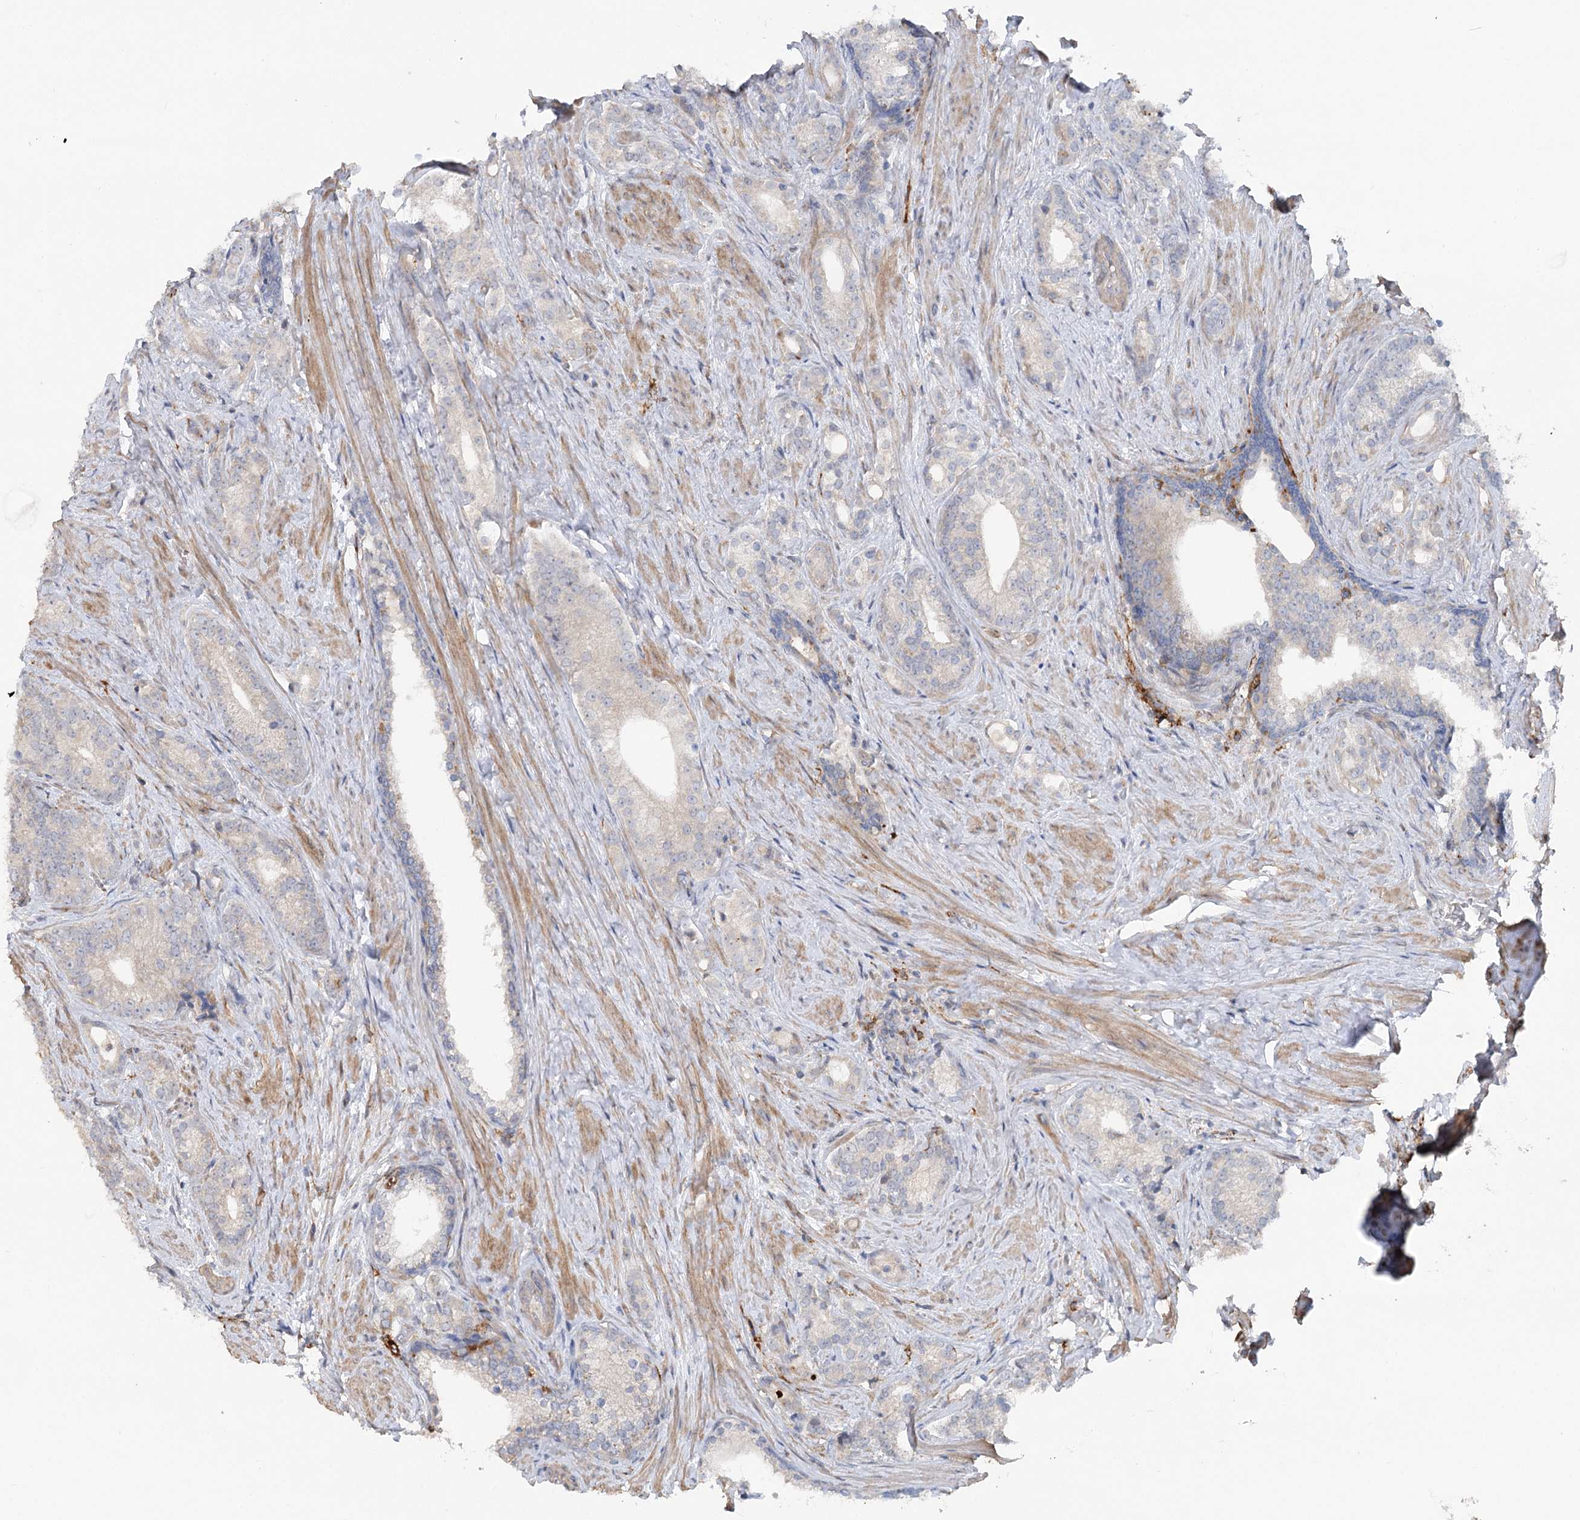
{"staining": {"intensity": "negative", "quantity": "none", "location": "none"}, "tissue": "prostate cancer", "cell_type": "Tumor cells", "image_type": "cancer", "snomed": [{"axis": "morphology", "description": "Adenocarcinoma, Low grade"}, {"axis": "topography", "description": "Prostate"}], "caption": "Prostate cancer was stained to show a protein in brown. There is no significant staining in tumor cells.", "gene": "SCN11A", "patient": {"sex": "male", "age": 71}}